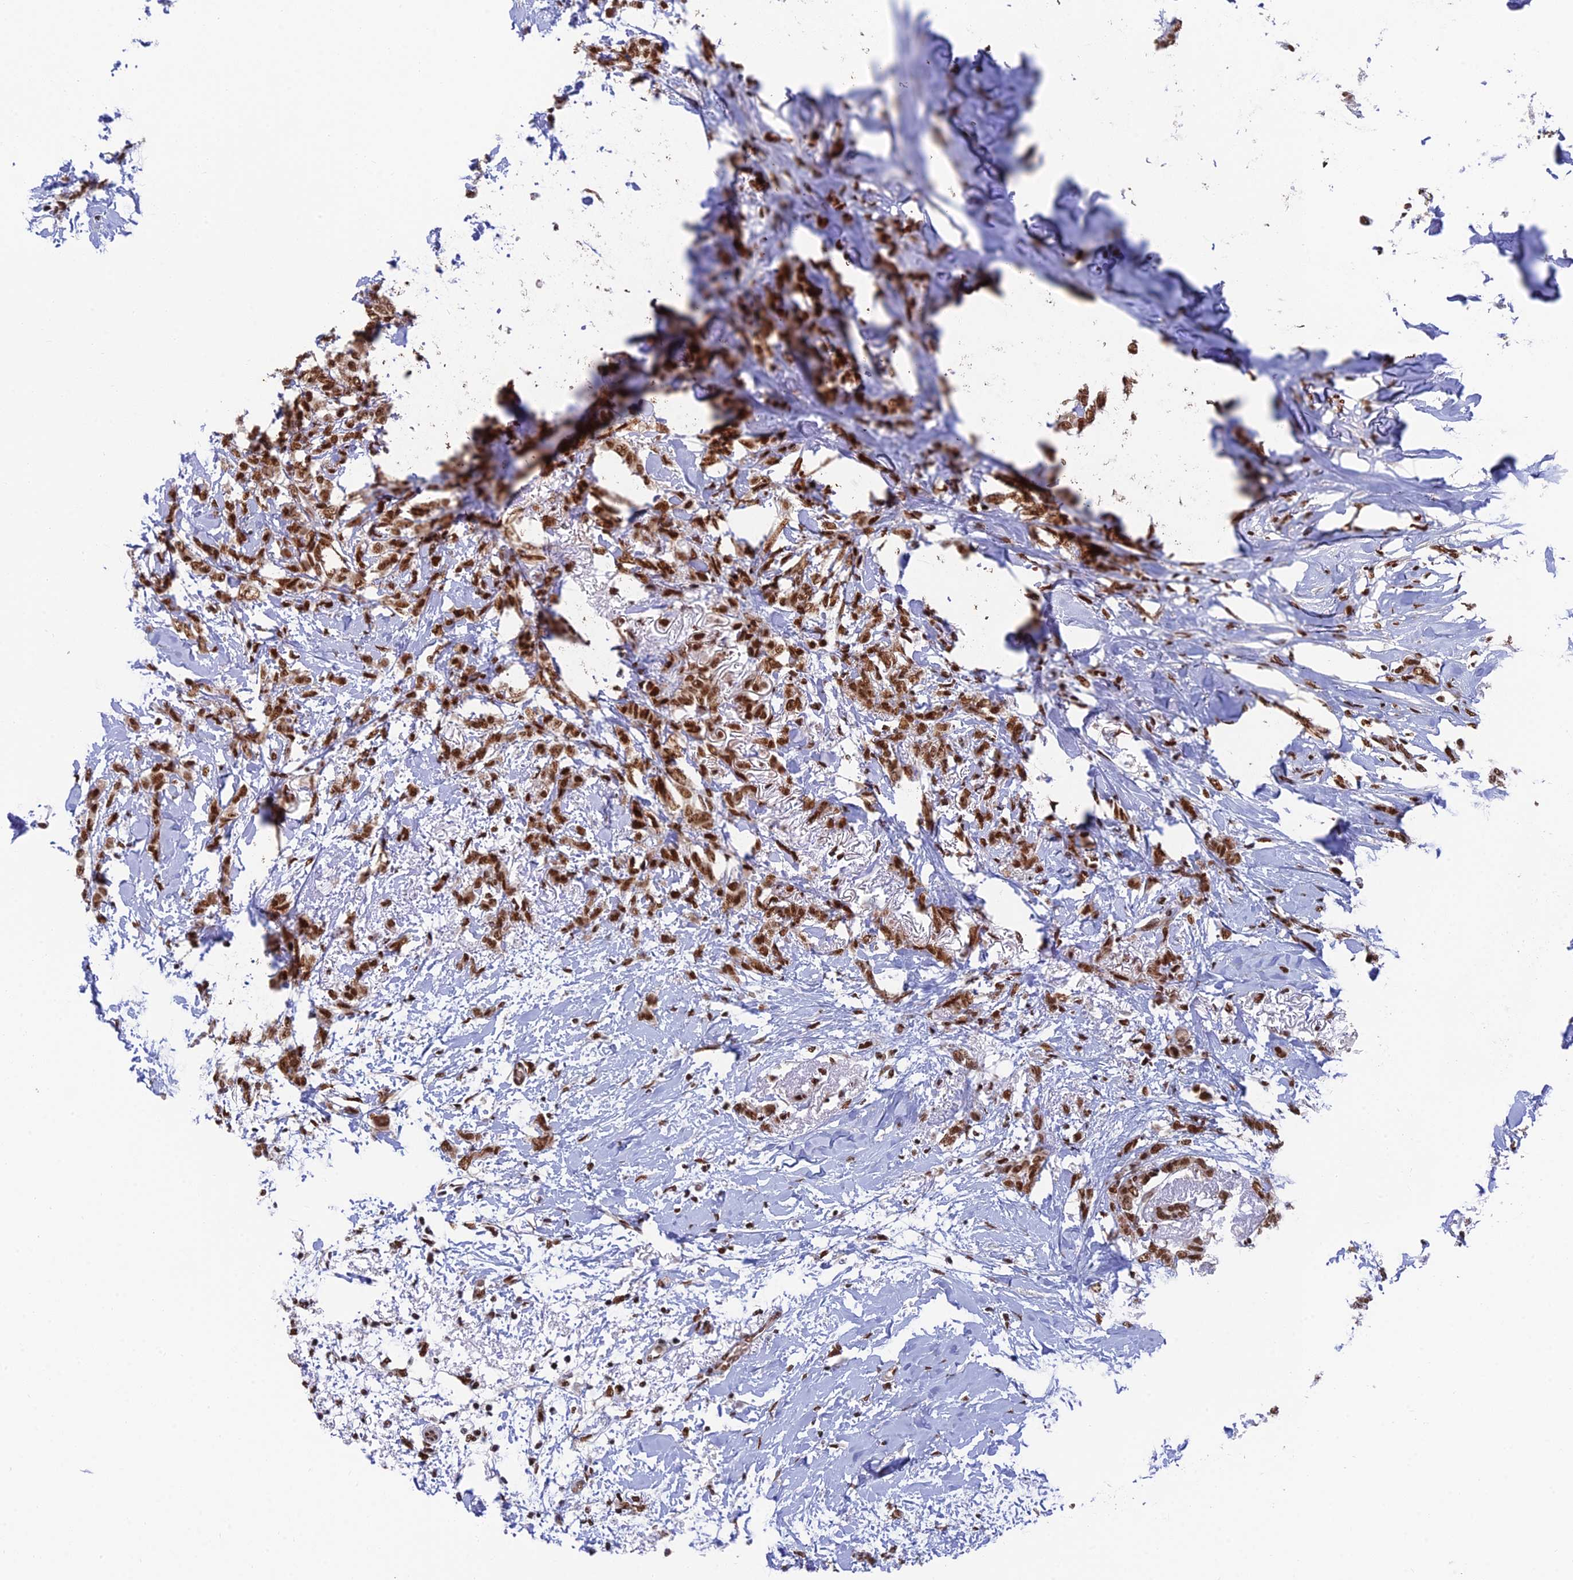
{"staining": {"intensity": "strong", "quantity": ">75%", "location": "cytoplasmic/membranous,nuclear"}, "tissue": "breast cancer", "cell_type": "Tumor cells", "image_type": "cancer", "snomed": [{"axis": "morphology", "description": "Duct carcinoma"}, {"axis": "topography", "description": "Breast"}], "caption": "Breast cancer (invasive ductal carcinoma) stained for a protein (brown) shows strong cytoplasmic/membranous and nuclear positive expression in approximately >75% of tumor cells.", "gene": "EEF1AKMT3", "patient": {"sex": "female", "age": 72}}